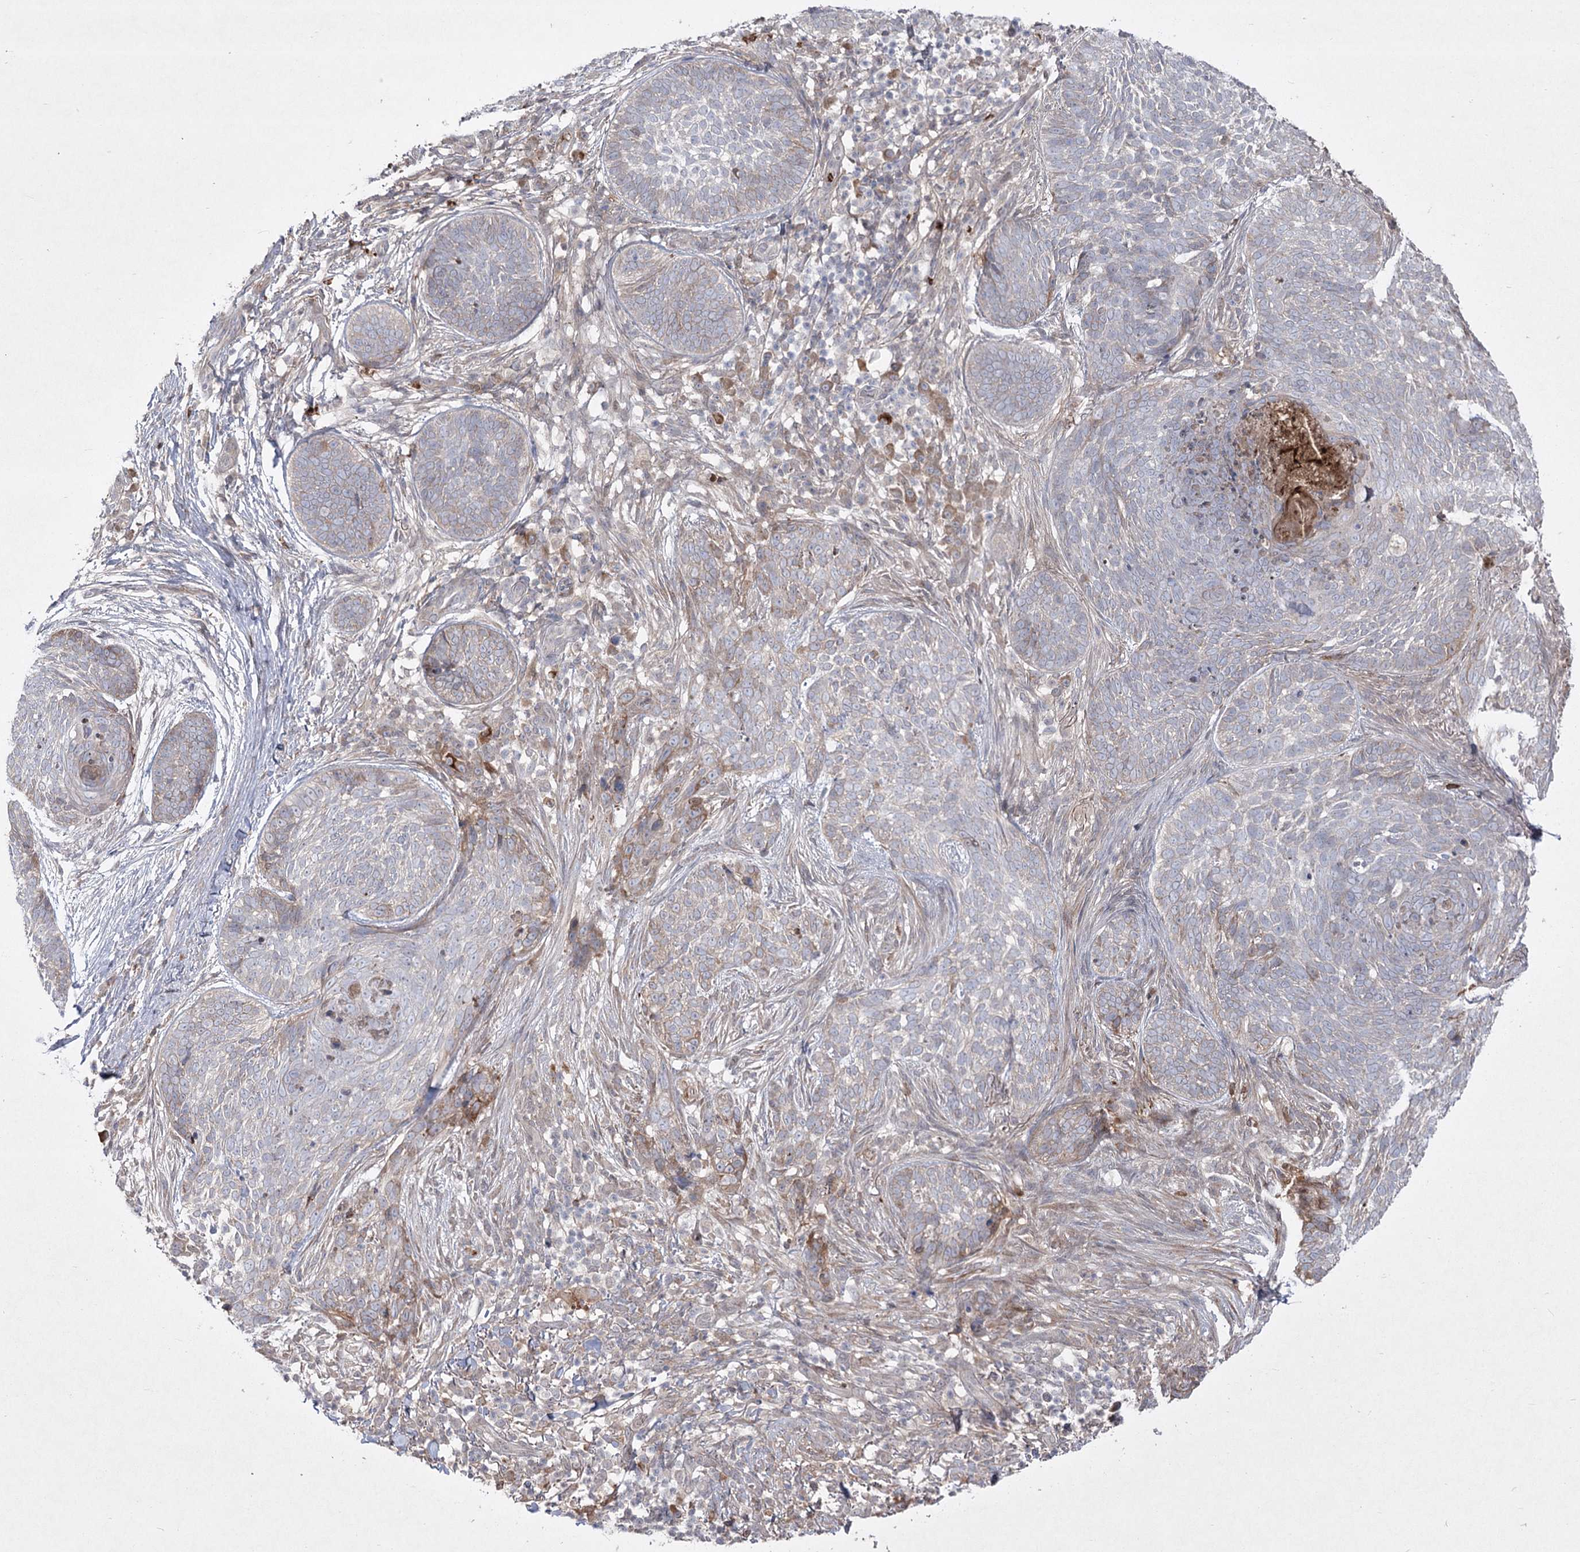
{"staining": {"intensity": "weak", "quantity": "<25%", "location": "cytoplasmic/membranous"}, "tissue": "skin cancer", "cell_type": "Tumor cells", "image_type": "cancer", "snomed": [{"axis": "morphology", "description": "Basal cell carcinoma"}, {"axis": "topography", "description": "Skin"}], "caption": "DAB (3,3'-diaminobenzidine) immunohistochemical staining of skin basal cell carcinoma reveals no significant positivity in tumor cells.", "gene": "PLEKHA5", "patient": {"sex": "female", "age": 64}}